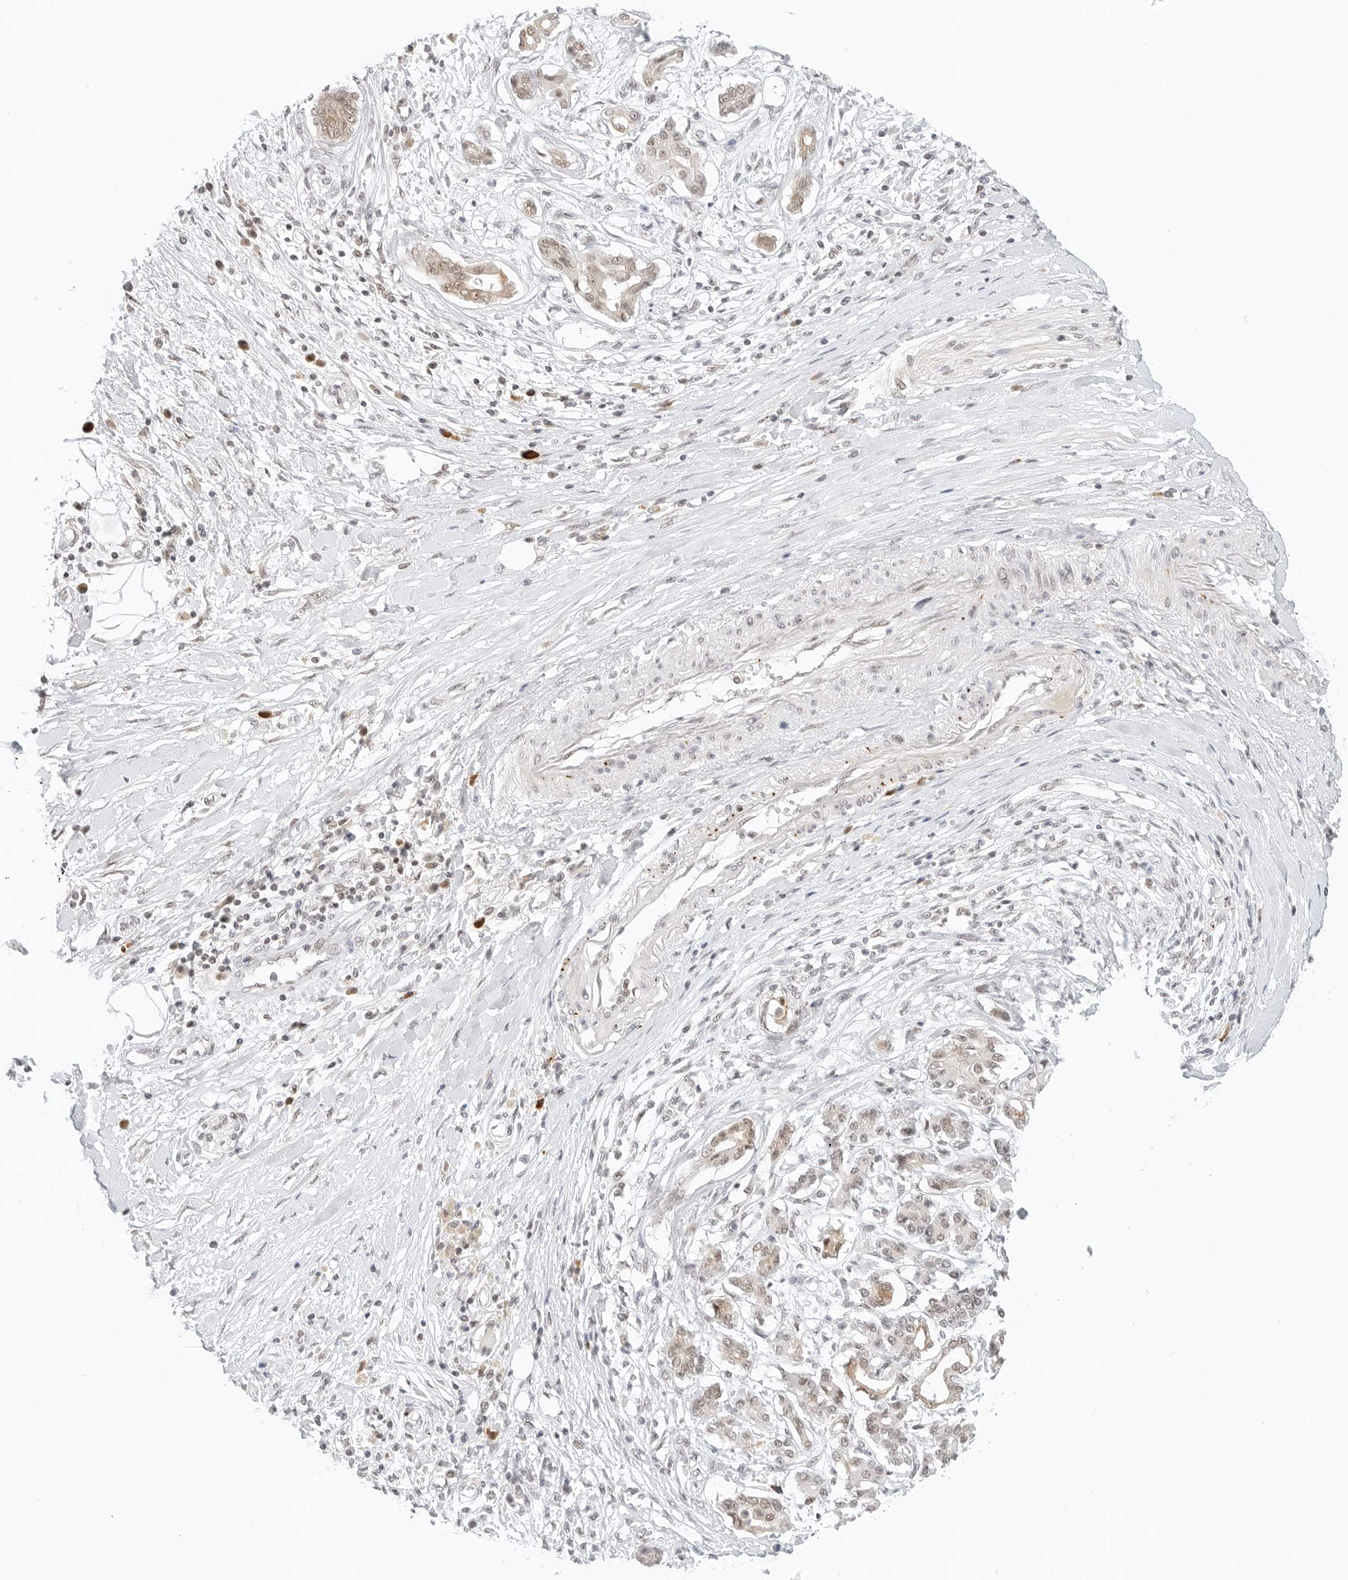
{"staining": {"intensity": "weak", "quantity": "25%-75%", "location": "nuclear"}, "tissue": "pancreatic cancer", "cell_type": "Tumor cells", "image_type": "cancer", "snomed": [{"axis": "morphology", "description": "Adenocarcinoma, NOS"}, {"axis": "topography", "description": "Pancreas"}], "caption": "Tumor cells display low levels of weak nuclear expression in about 25%-75% of cells in human adenocarcinoma (pancreatic).", "gene": "NEO1", "patient": {"sex": "female", "age": 56}}